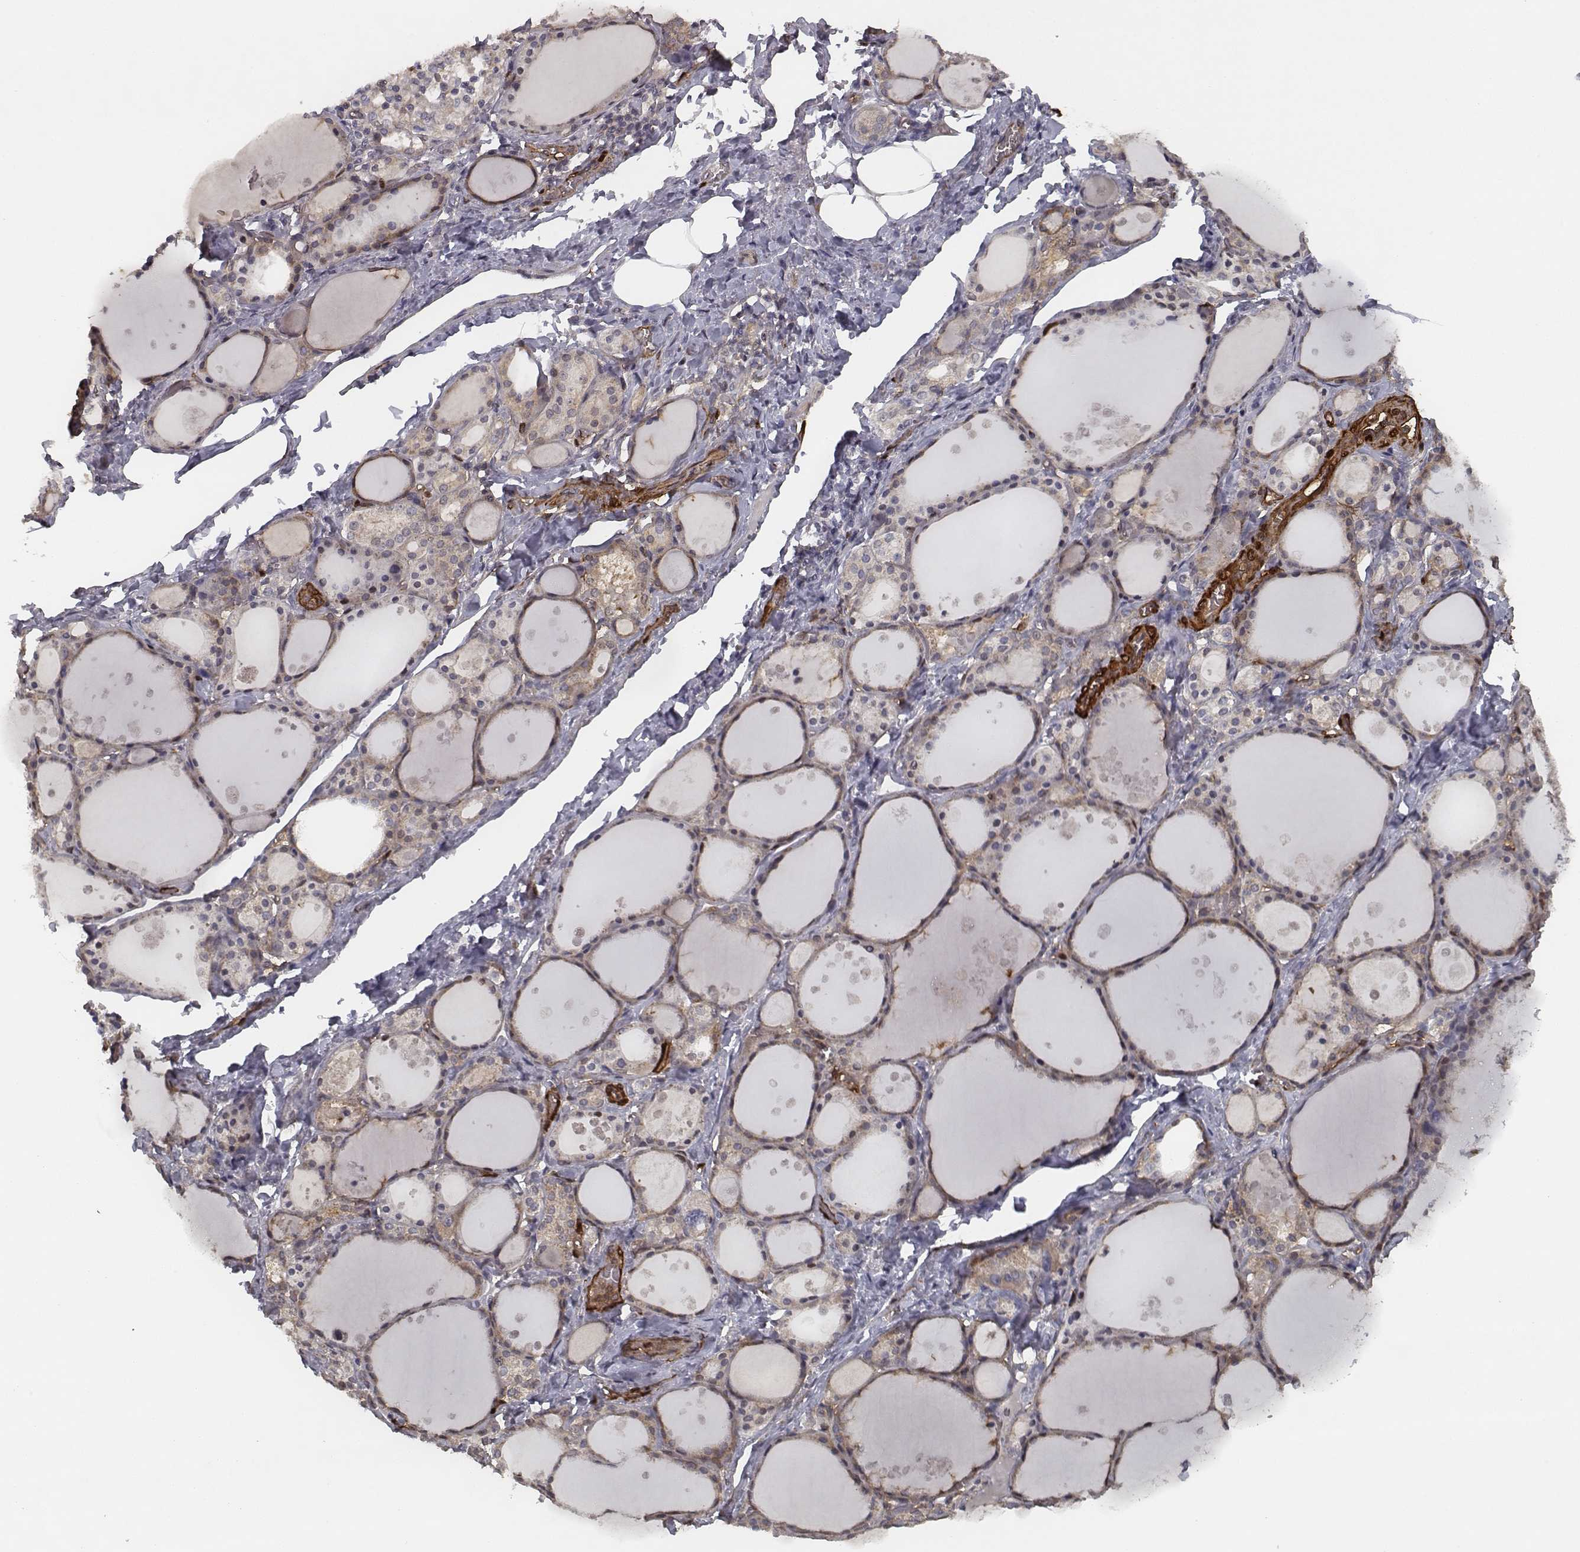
{"staining": {"intensity": "weak", "quantity": ">75%", "location": "cytoplasmic/membranous"}, "tissue": "thyroid gland", "cell_type": "Glandular cells", "image_type": "normal", "snomed": [{"axis": "morphology", "description": "Normal tissue, NOS"}, {"axis": "topography", "description": "Thyroid gland"}], "caption": "Protein analysis of unremarkable thyroid gland demonstrates weak cytoplasmic/membranous expression in approximately >75% of glandular cells. The staining was performed using DAB (3,3'-diaminobenzidine), with brown indicating positive protein expression. Nuclei are stained blue with hematoxylin.", "gene": "ISYNA1", "patient": {"sex": "male", "age": 68}}